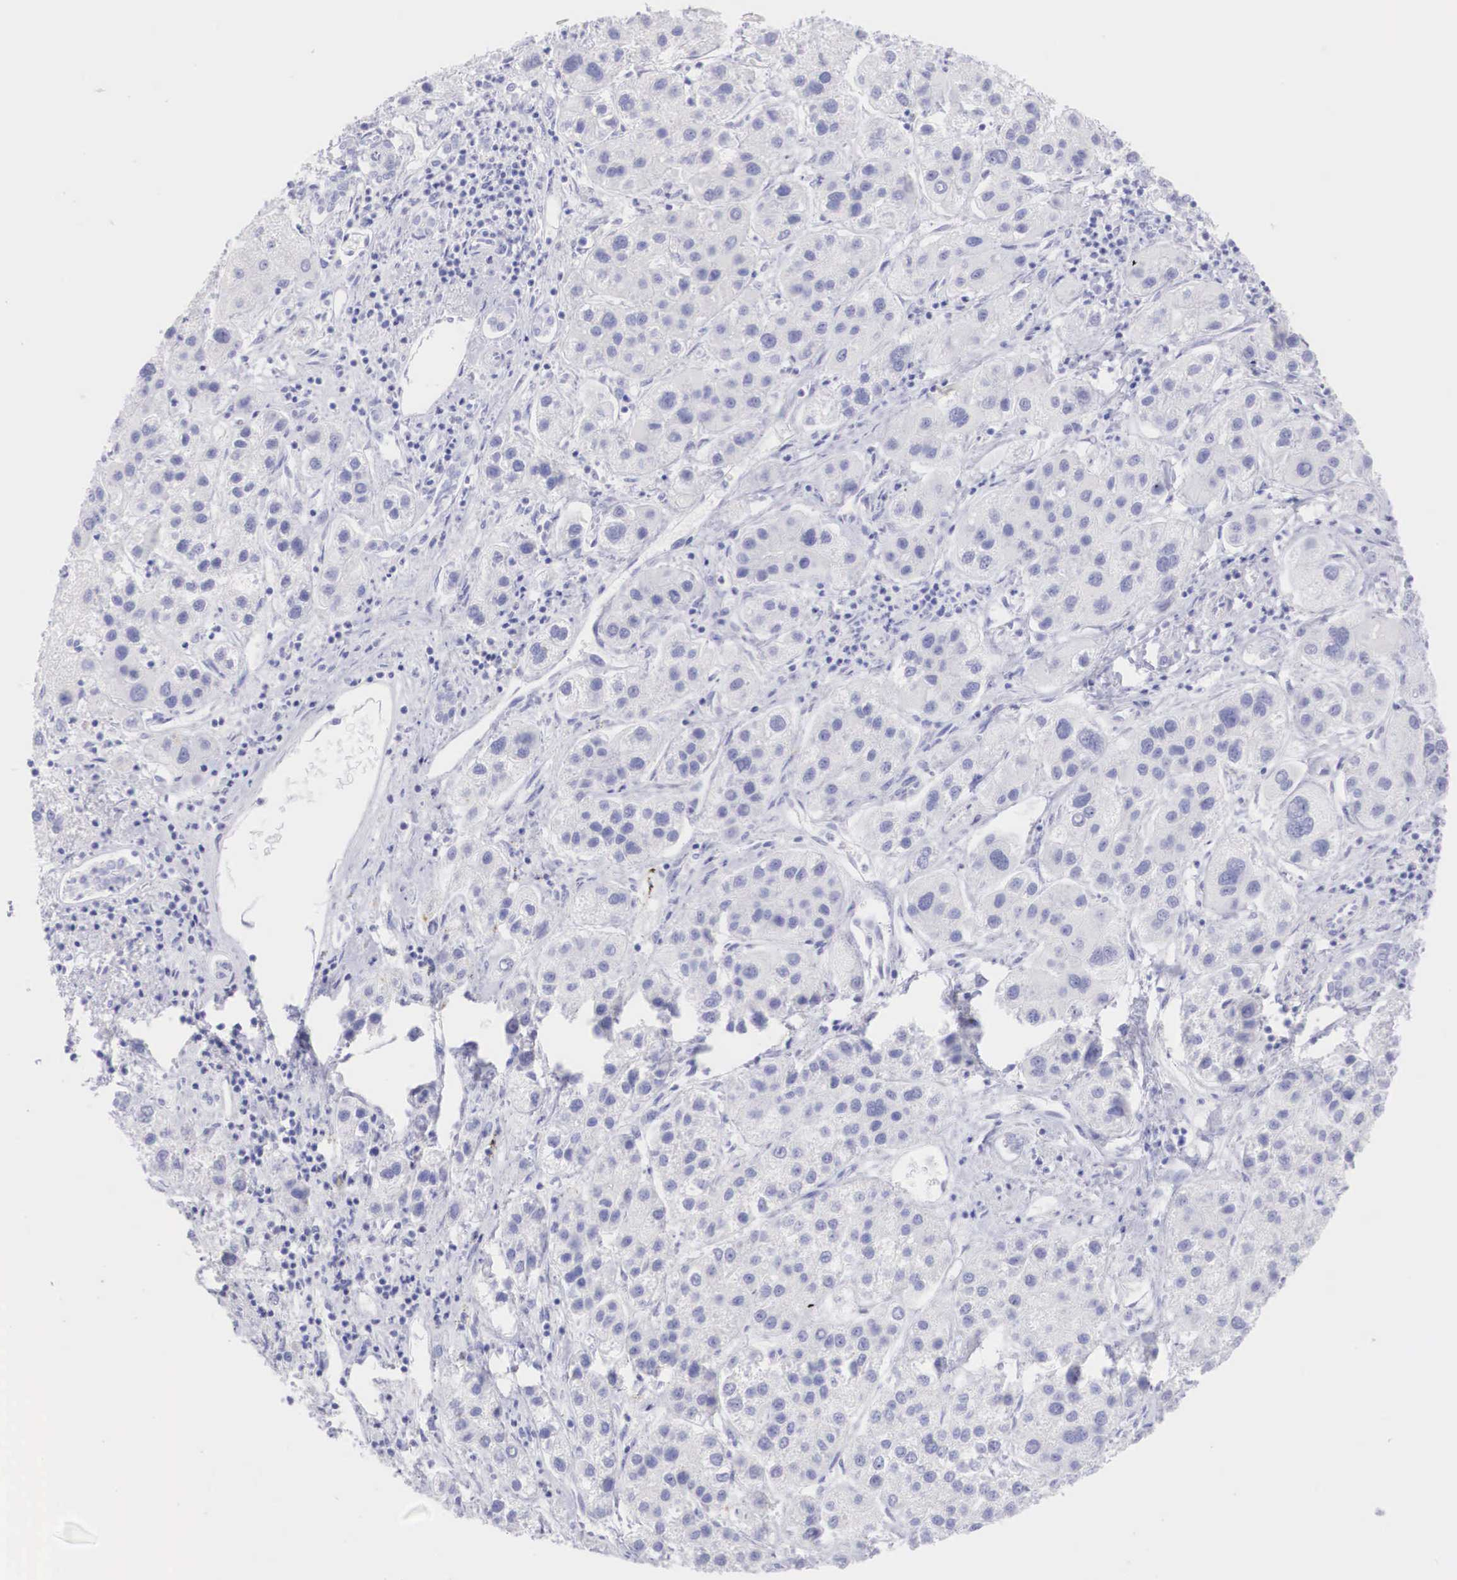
{"staining": {"intensity": "negative", "quantity": "none", "location": "none"}, "tissue": "liver cancer", "cell_type": "Tumor cells", "image_type": "cancer", "snomed": [{"axis": "morphology", "description": "Carcinoma, Hepatocellular, NOS"}, {"axis": "topography", "description": "Liver"}], "caption": "Immunohistochemistry (IHC) photomicrograph of neoplastic tissue: hepatocellular carcinoma (liver) stained with DAB exhibits no significant protein staining in tumor cells.", "gene": "TYR", "patient": {"sex": "female", "age": 85}}